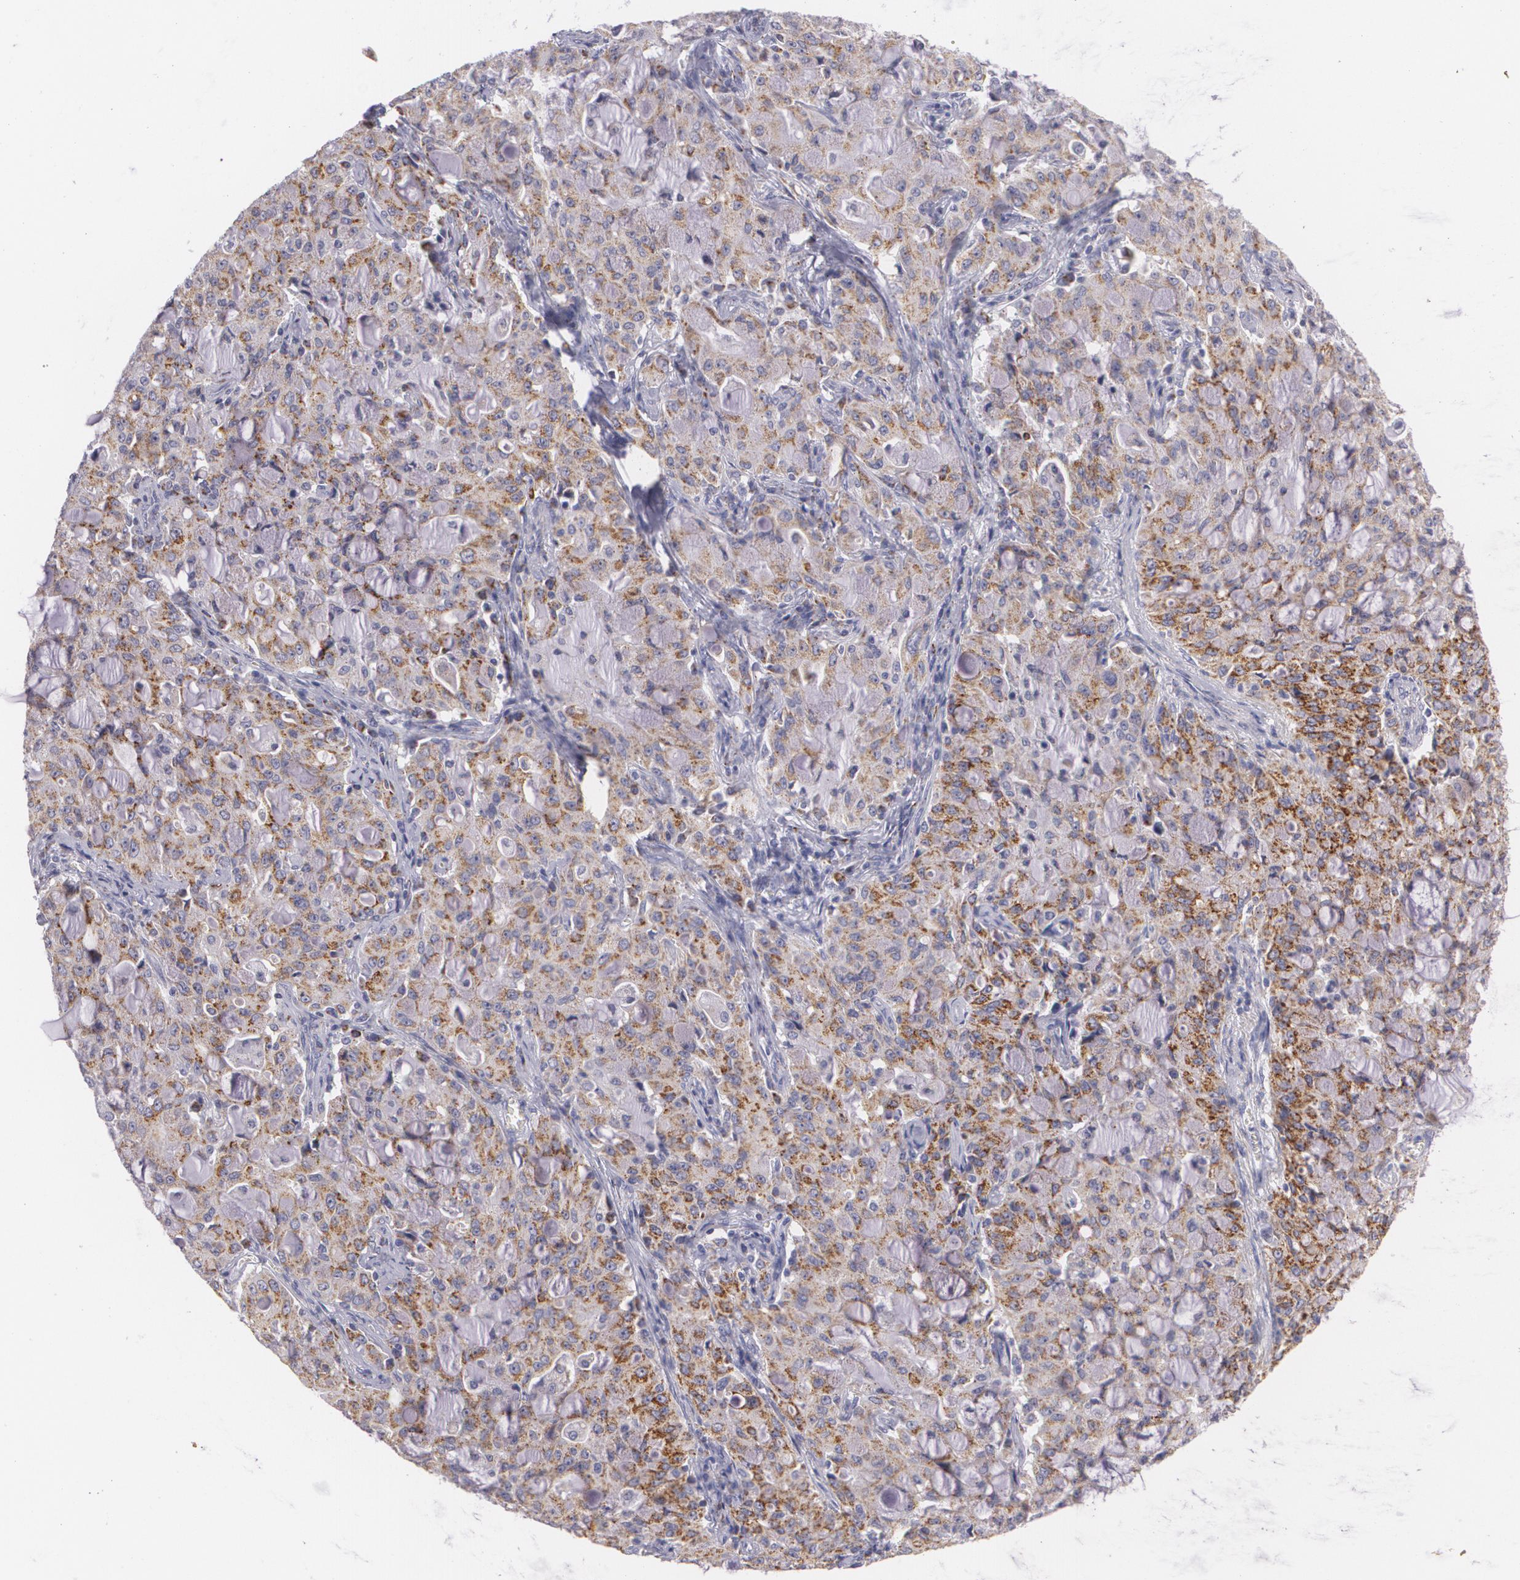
{"staining": {"intensity": "moderate", "quantity": ">75%", "location": "cytoplasmic/membranous"}, "tissue": "lung cancer", "cell_type": "Tumor cells", "image_type": "cancer", "snomed": [{"axis": "morphology", "description": "Adenocarcinoma, NOS"}, {"axis": "topography", "description": "Lung"}], "caption": "A brown stain highlights moderate cytoplasmic/membranous staining of a protein in adenocarcinoma (lung) tumor cells. The protein is stained brown, and the nuclei are stained in blue (DAB IHC with brightfield microscopy, high magnification).", "gene": "CILK1", "patient": {"sex": "female", "age": 44}}